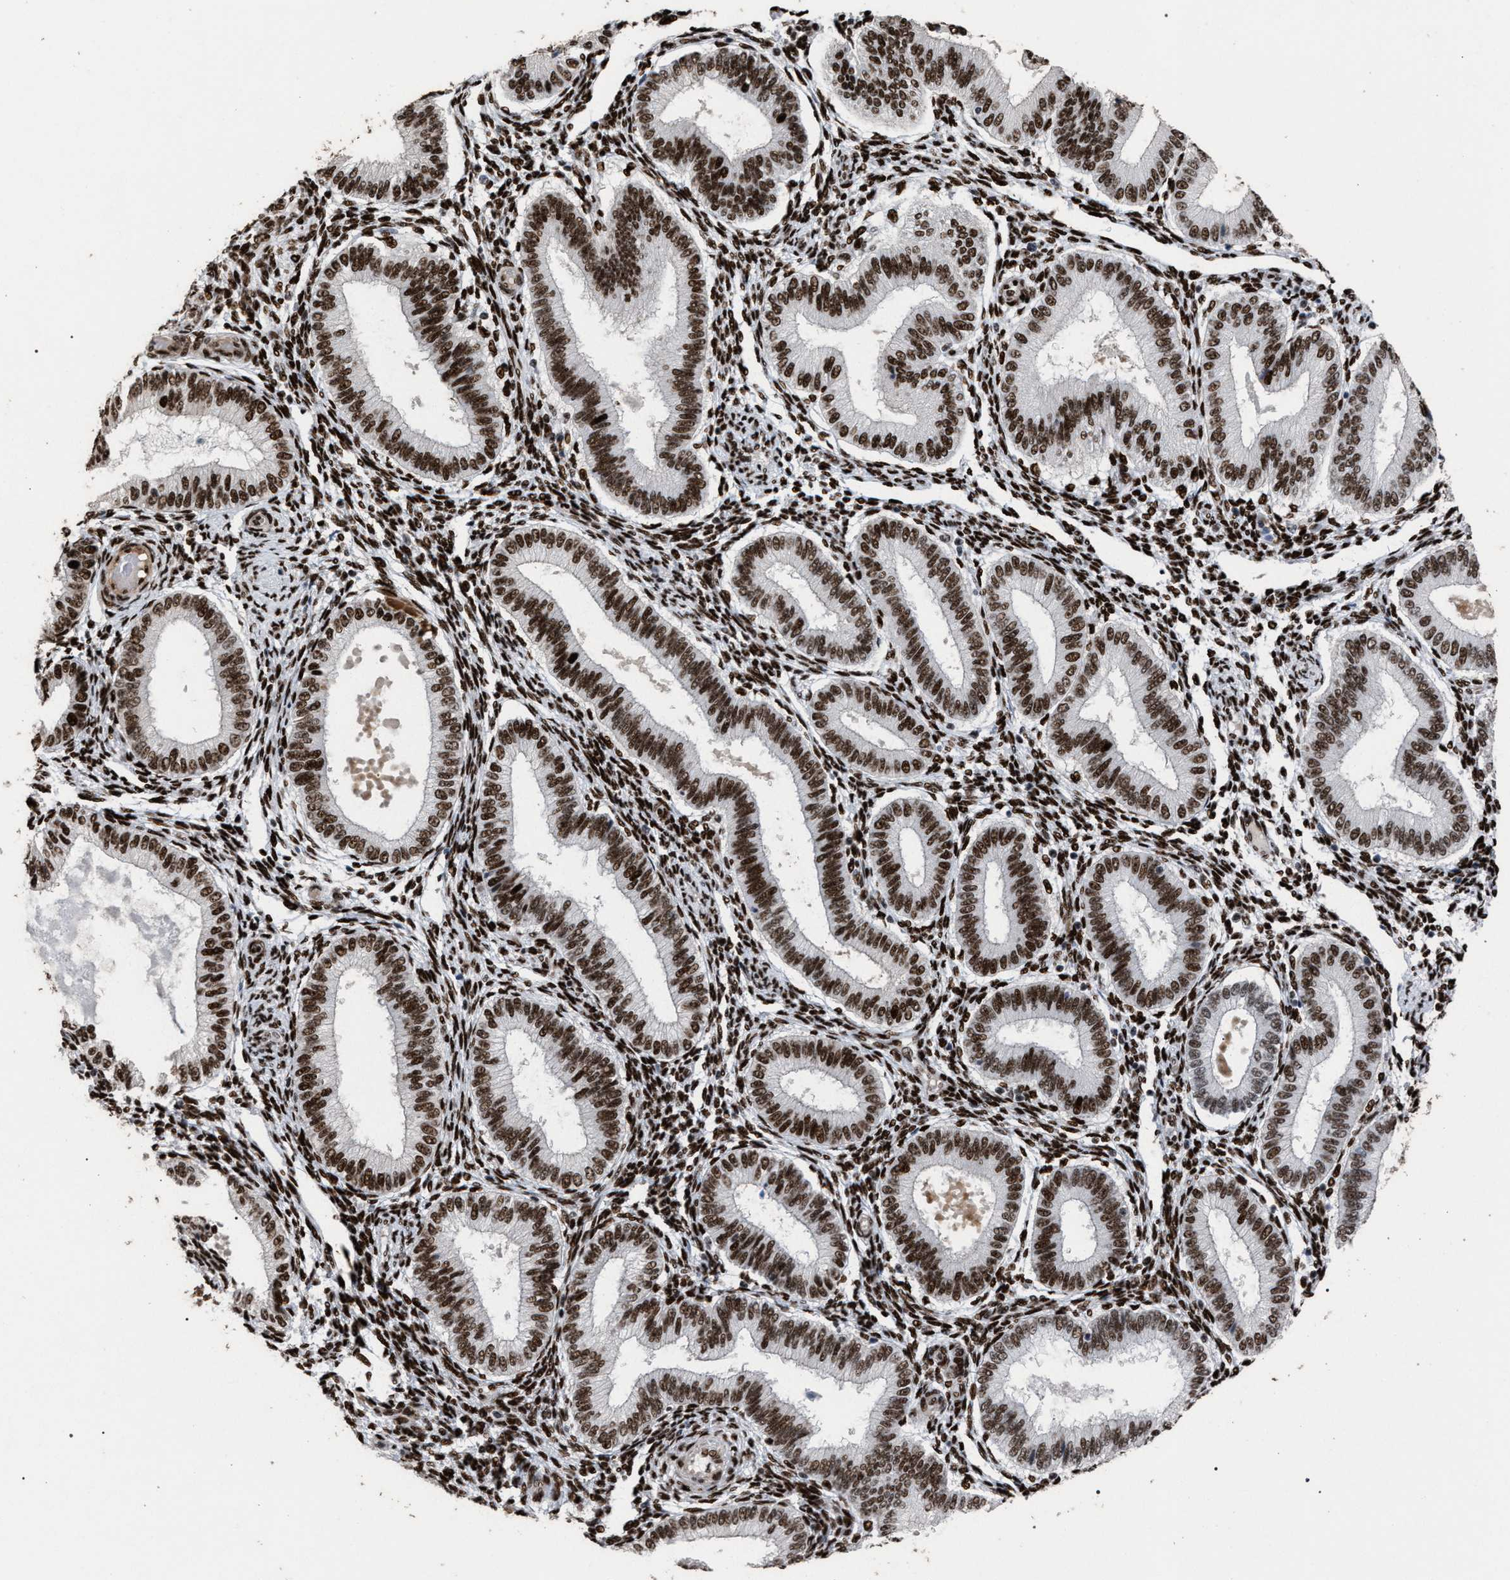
{"staining": {"intensity": "strong", "quantity": "25%-75%", "location": "nuclear"}, "tissue": "endometrium", "cell_type": "Cells in endometrial stroma", "image_type": "normal", "snomed": [{"axis": "morphology", "description": "Normal tissue, NOS"}, {"axis": "topography", "description": "Endometrium"}], "caption": "Immunohistochemical staining of benign human endometrium exhibits strong nuclear protein expression in approximately 25%-75% of cells in endometrial stroma. (DAB (3,3'-diaminobenzidine) = brown stain, brightfield microscopy at high magnification).", "gene": "TP53BP1", "patient": {"sex": "female", "age": 39}}